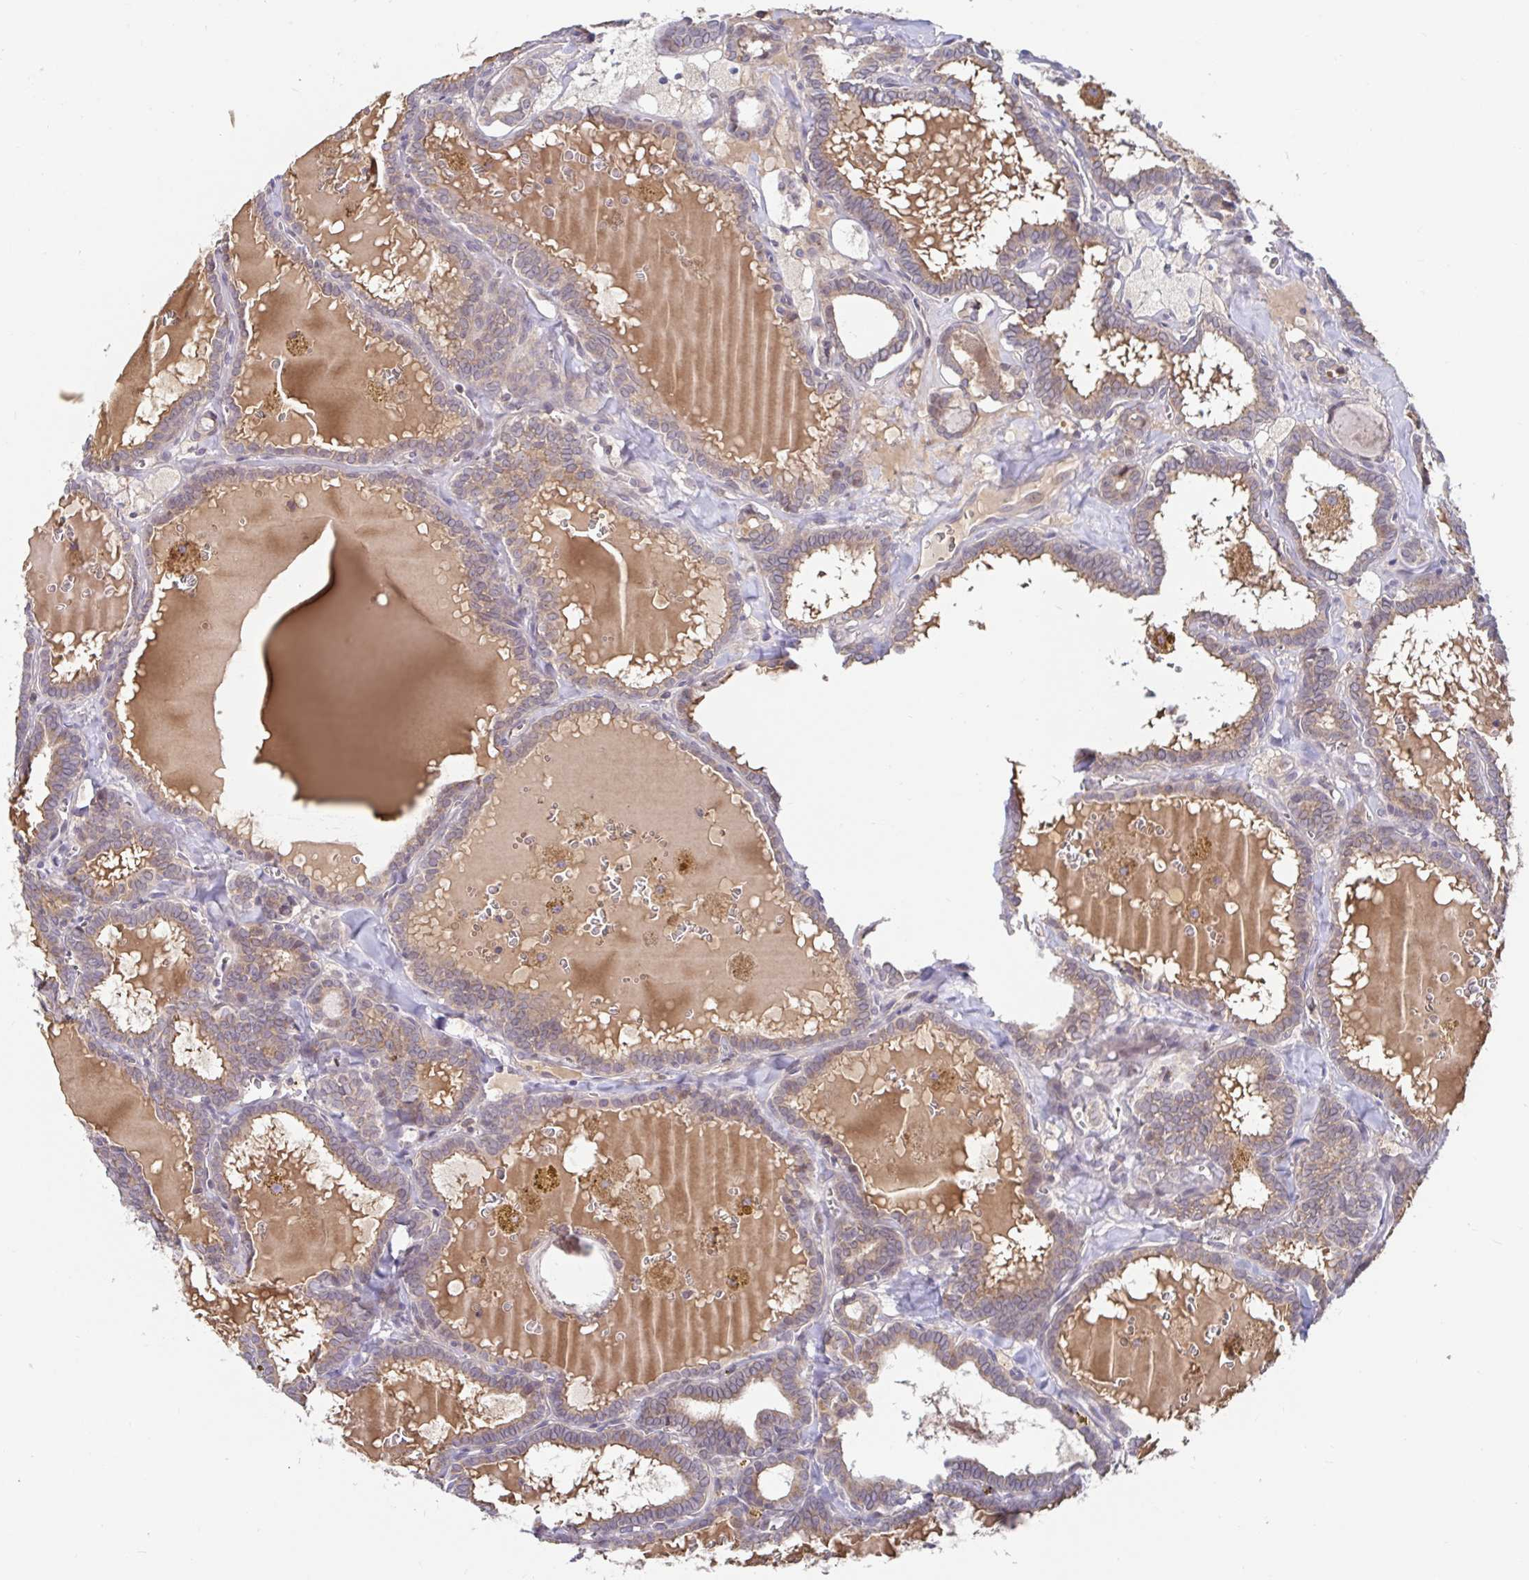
{"staining": {"intensity": "weak", "quantity": ">75%", "location": "cytoplasmic/membranous"}, "tissue": "thyroid cancer", "cell_type": "Tumor cells", "image_type": "cancer", "snomed": [{"axis": "morphology", "description": "Papillary adenocarcinoma, NOS"}, {"axis": "topography", "description": "Thyroid gland"}], "caption": "Immunohistochemistry histopathology image of human thyroid cancer stained for a protein (brown), which shows low levels of weak cytoplasmic/membranous staining in approximately >75% of tumor cells.", "gene": "LARP1", "patient": {"sex": "female", "age": 39}}